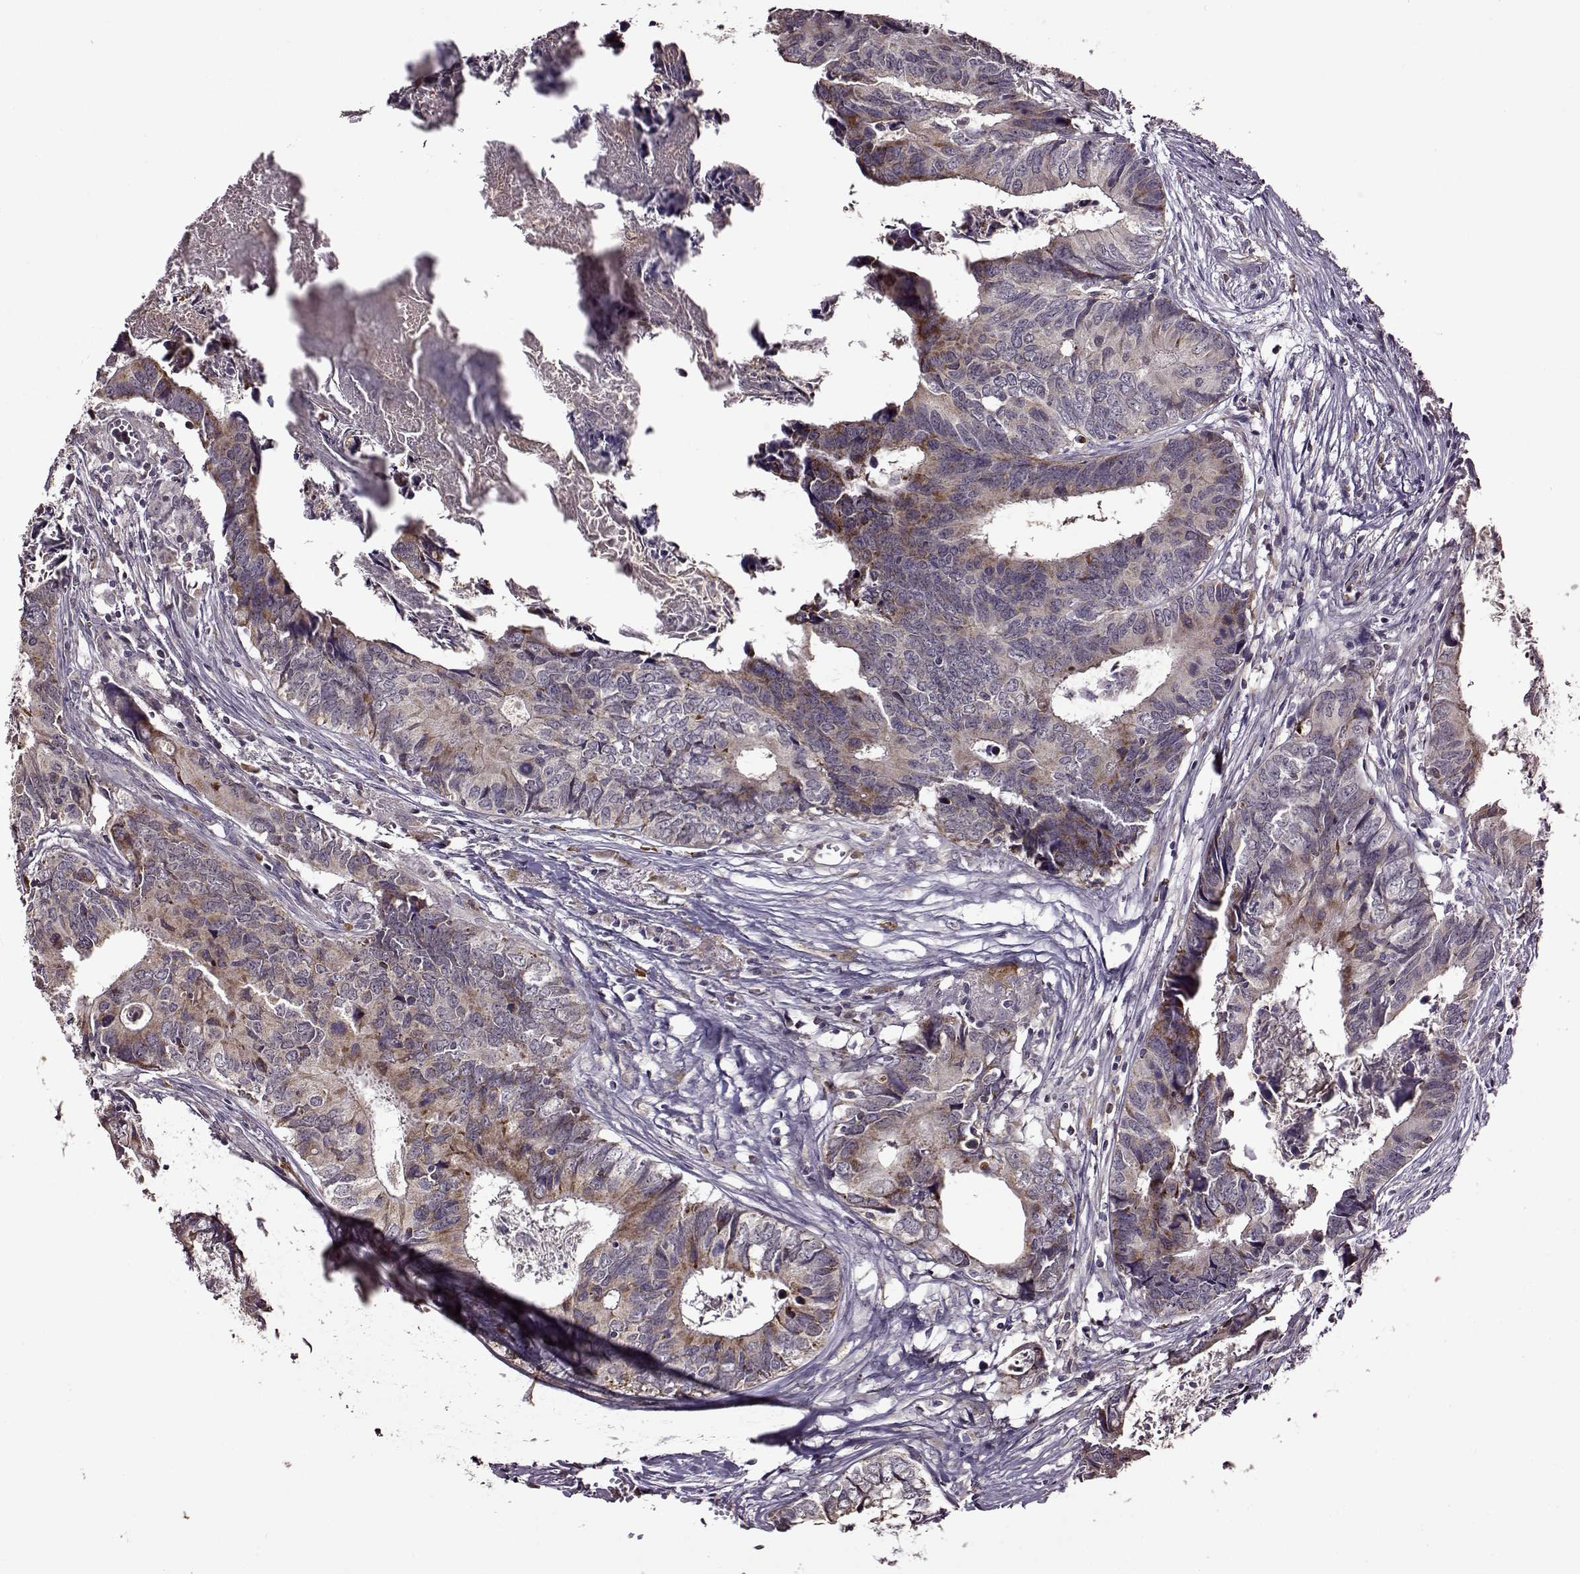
{"staining": {"intensity": "strong", "quantity": "25%-75%", "location": "cytoplasmic/membranous"}, "tissue": "colorectal cancer", "cell_type": "Tumor cells", "image_type": "cancer", "snomed": [{"axis": "morphology", "description": "Adenocarcinoma, NOS"}, {"axis": "topography", "description": "Colon"}], "caption": "Strong cytoplasmic/membranous protein expression is present in about 25%-75% of tumor cells in colorectal cancer. (brown staining indicates protein expression, while blue staining denotes nuclei).", "gene": "MTSS1", "patient": {"sex": "female", "age": 82}}